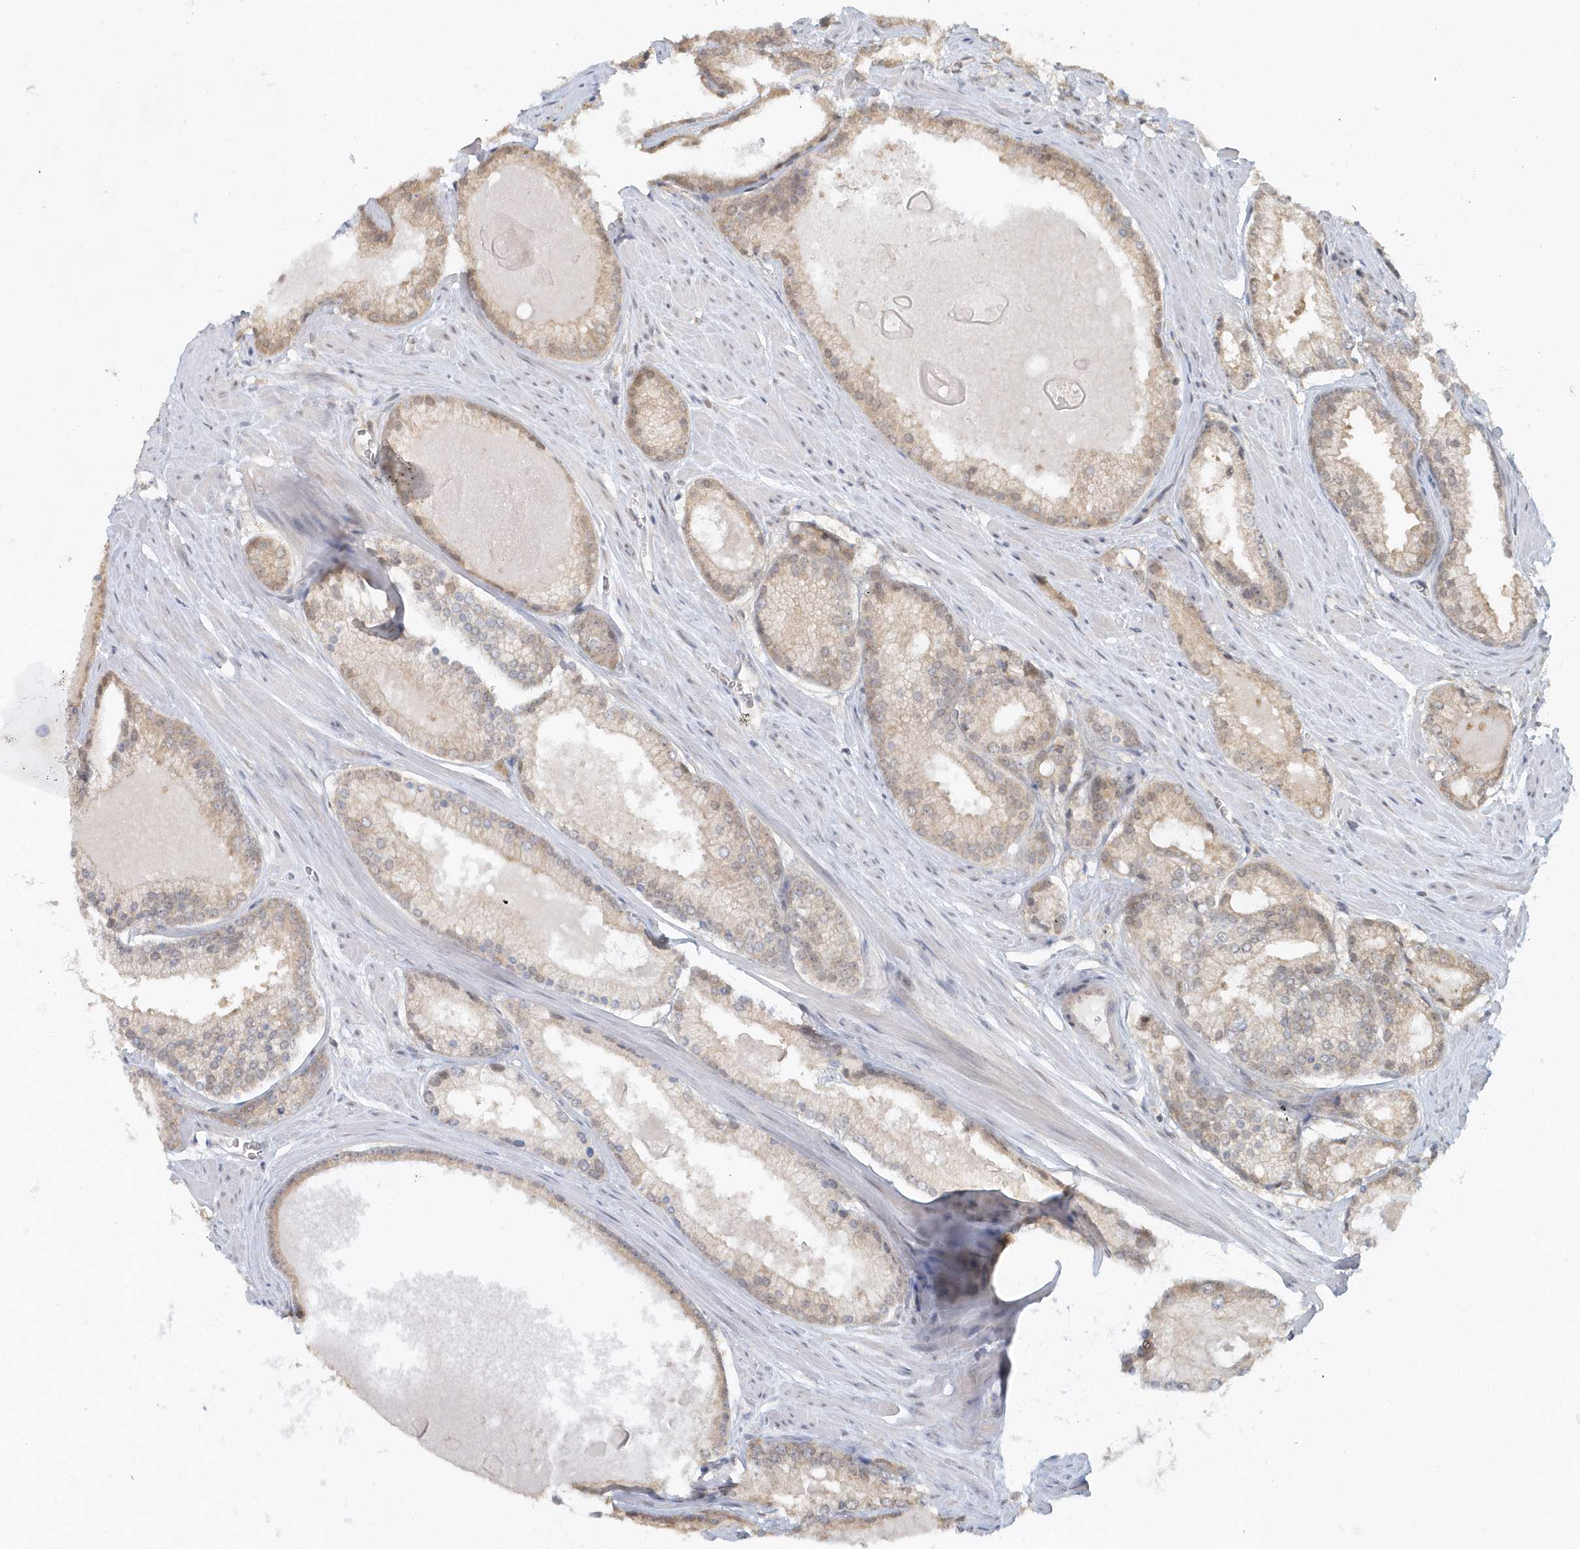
{"staining": {"intensity": "weak", "quantity": "25%-75%", "location": "cytoplasmic/membranous"}, "tissue": "prostate cancer", "cell_type": "Tumor cells", "image_type": "cancer", "snomed": [{"axis": "morphology", "description": "Adenocarcinoma, Low grade"}, {"axis": "topography", "description": "Prostate"}], "caption": "Immunohistochemistry (IHC) of prostate cancer (low-grade adenocarcinoma) shows low levels of weak cytoplasmic/membranous expression in about 25%-75% of tumor cells. (DAB (3,3'-diaminobenzidine) IHC with brightfield microscopy, high magnification).", "gene": "PSMD6", "patient": {"sex": "male", "age": 54}}